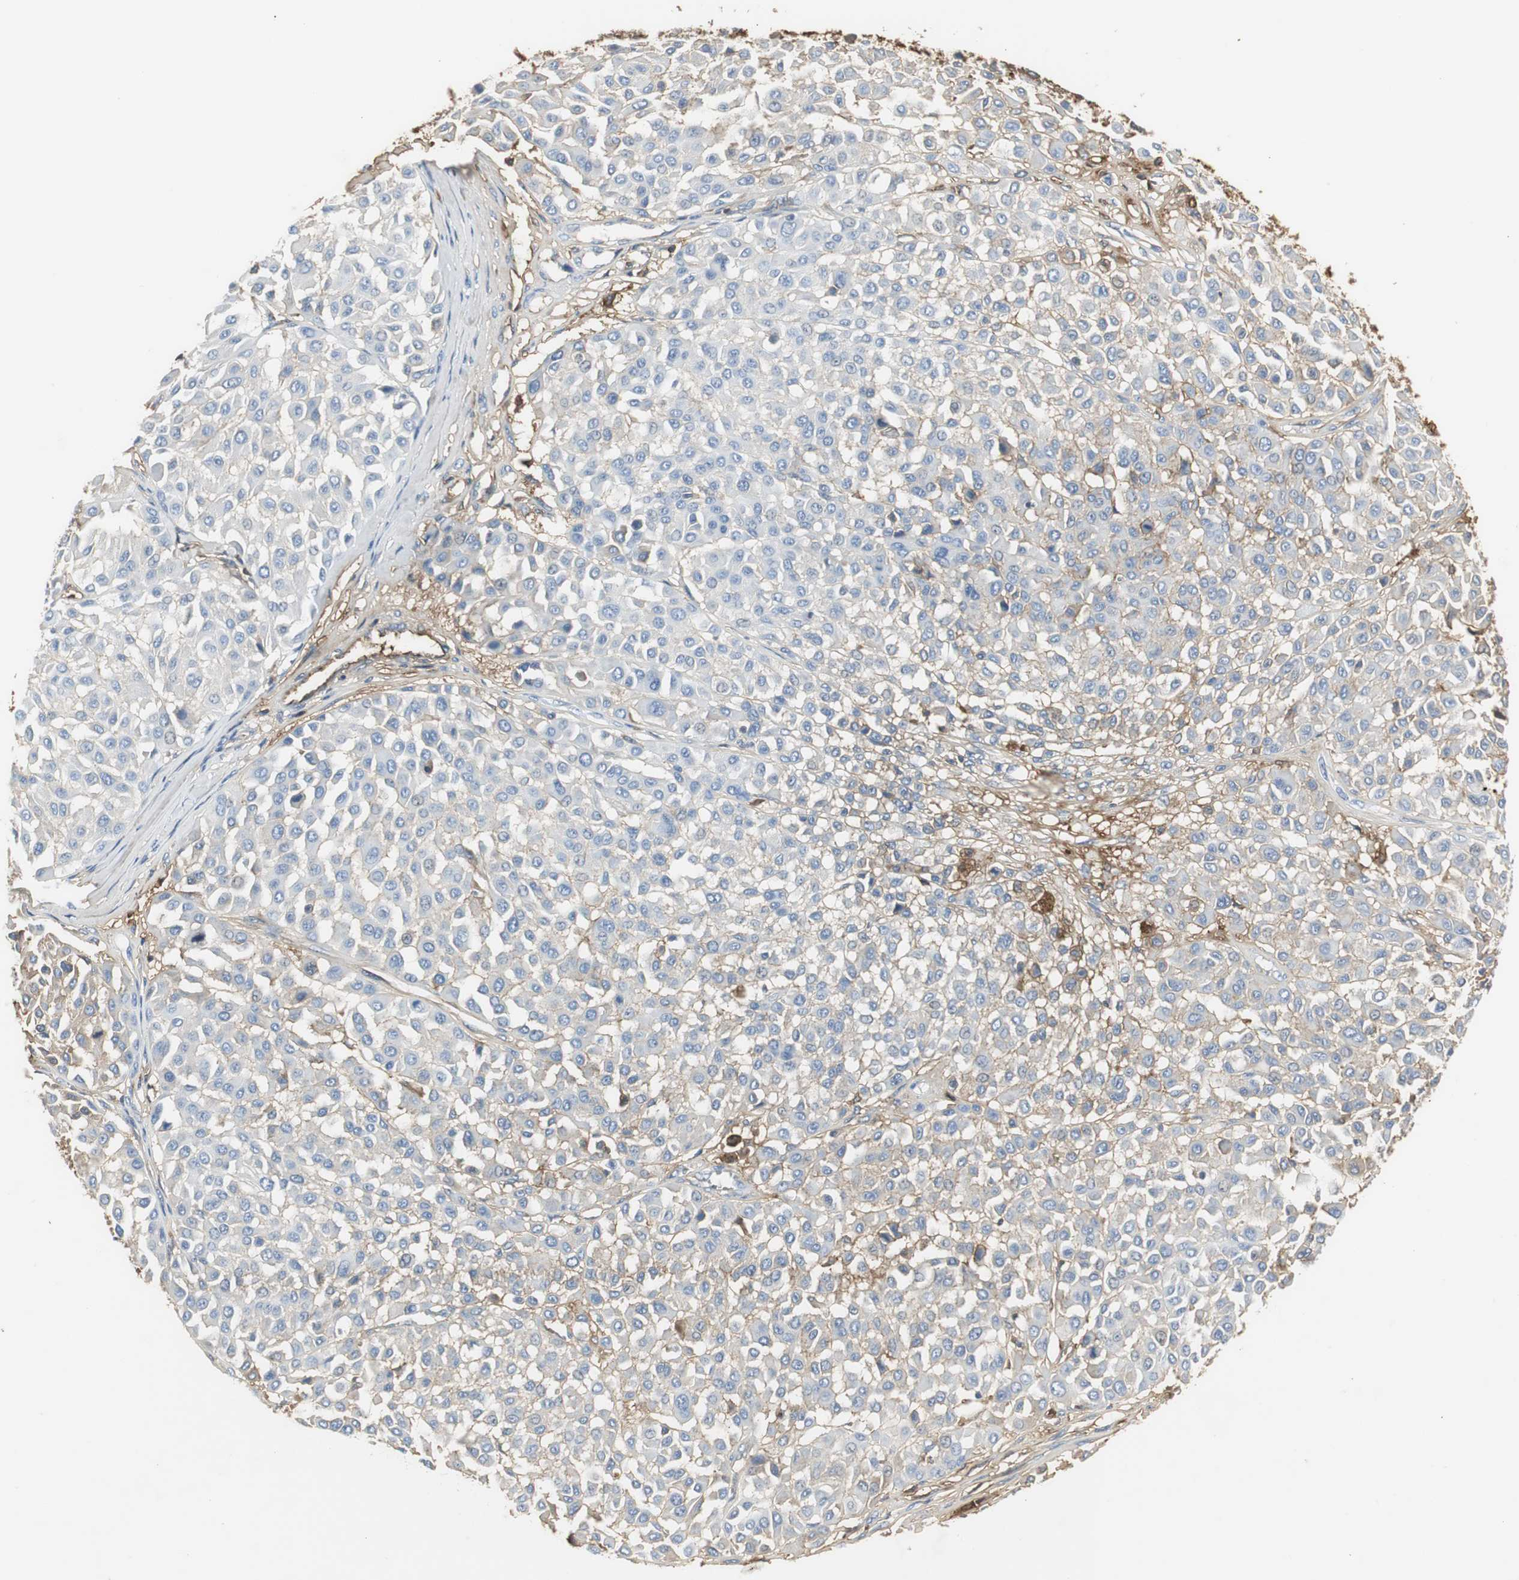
{"staining": {"intensity": "negative", "quantity": "none", "location": "none"}, "tissue": "melanoma", "cell_type": "Tumor cells", "image_type": "cancer", "snomed": [{"axis": "morphology", "description": "Malignant melanoma, Metastatic site"}, {"axis": "topography", "description": "Soft tissue"}], "caption": "High magnification brightfield microscopy of melanoma stained with DAB (3,3'-diaminobenzidine) (brown) and counterstained with hematoxylin (blue): tumor cells show no significant staining. (DAB immunohistochemistry (IHC) visualized using brightfield microscopy, high magnification).", "gene": "IGHA1", "patient": {"sex": "male", "age": 41}}